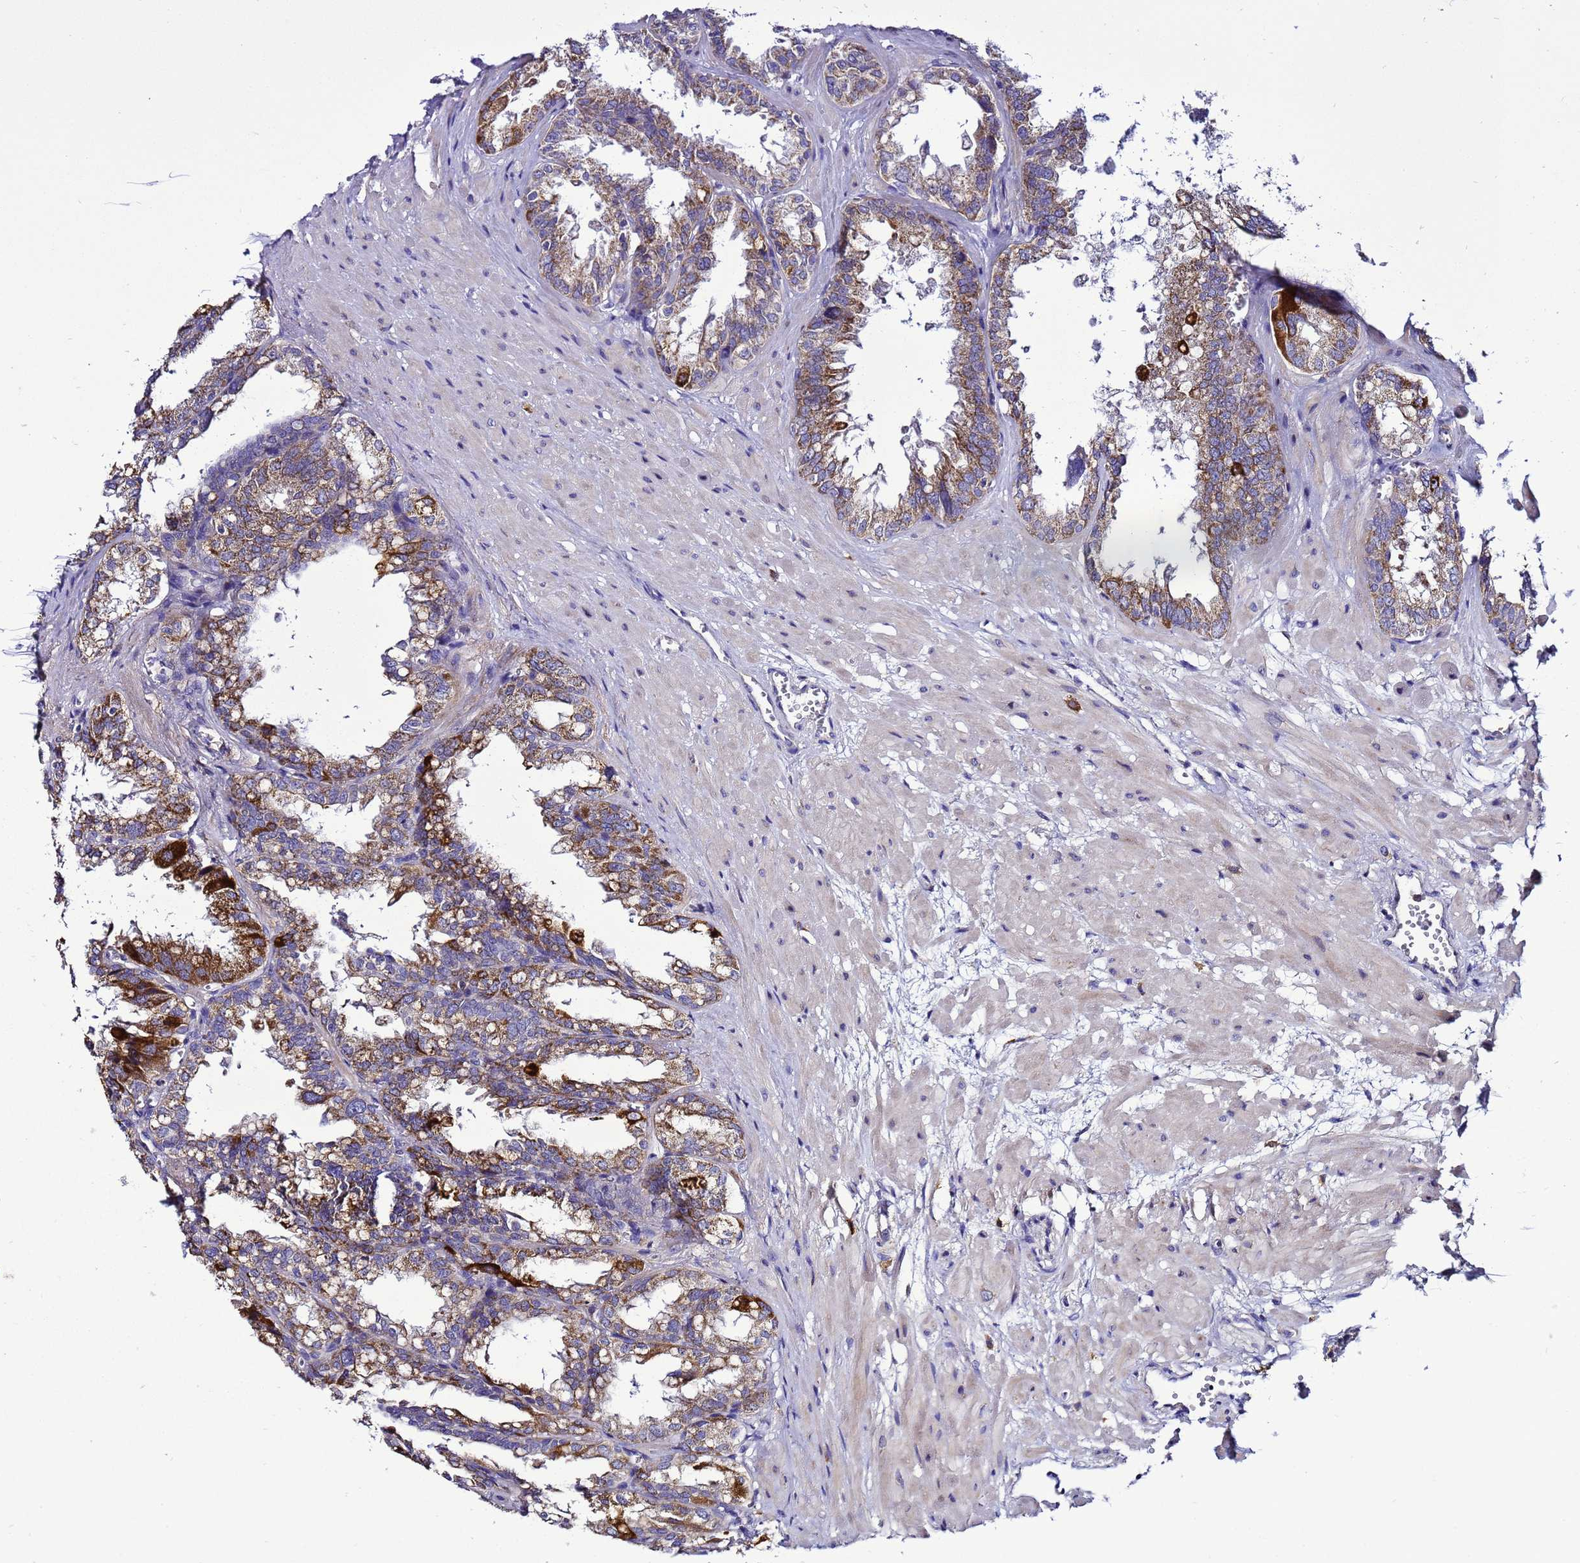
{"staining": {"intensity": "strong", "quantity": ">75%", "location": "cytoplasmic/membranous"}, "tissue": "seminal vesicle", "cell_type": "Glandular cells", "image_type": "normal", "snomed": [{"axis": "morphology", "description": "Normal tissue, NOS"}, {"axis": "topography", "description": "Prostate"}, {"axis": "topography", "description": "Seminal veicle"}], "caption": "Immunohistochemical staining of normal seminal vesicle demonstrates high levels of strong cytoplasmic/membranous staining in approximately >75% of glandular cells.", "gene": "HIGD2A", "patient": {"sex": "male", "age": 51}}